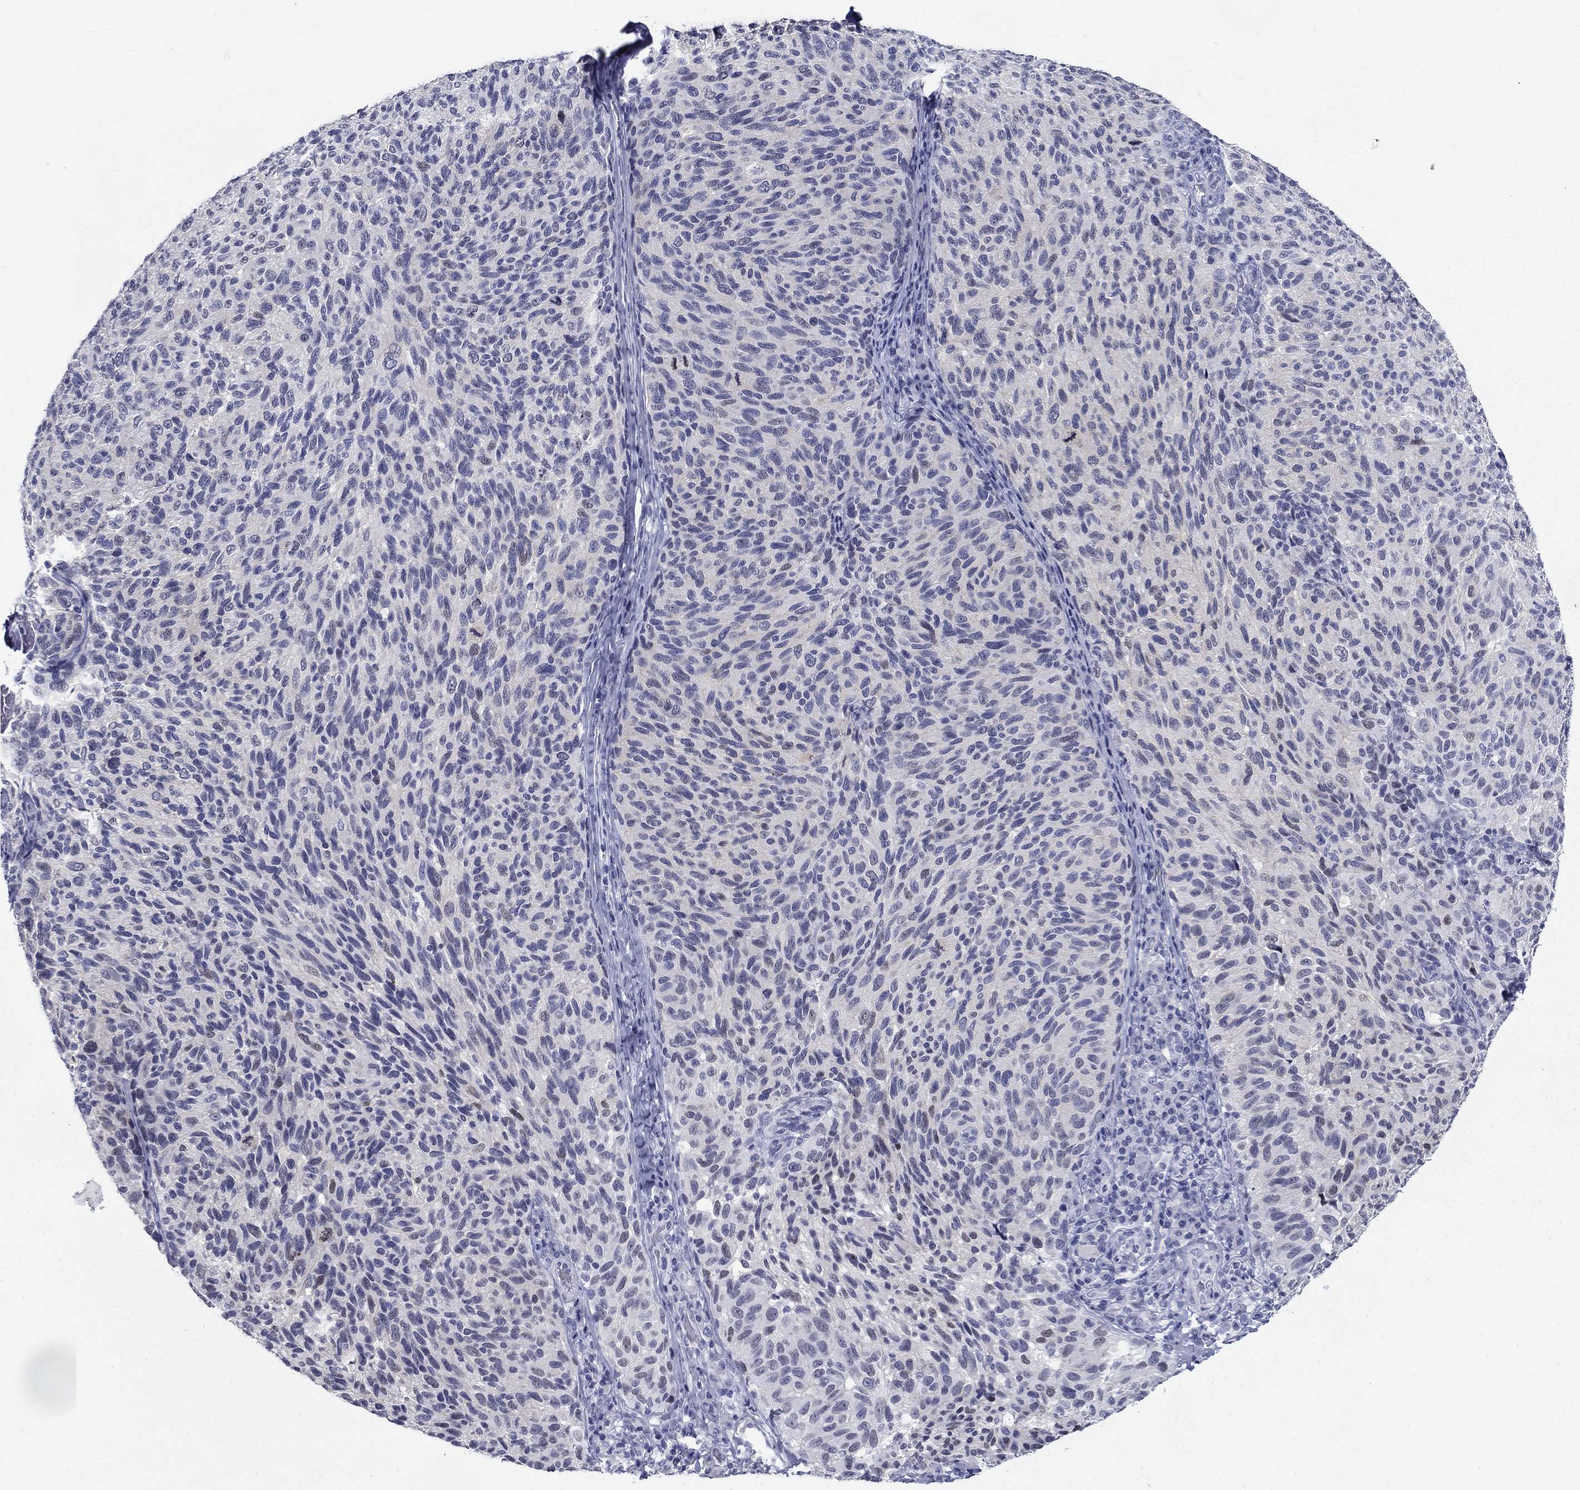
{"staining": {"intensity": "negative", "quantity": "none", "location": "none"}, "tissue": "melanoma", "cell_type": "Tumor cells", "image_type": "cancer", "snomed": [{"axis": "morphology", "description": "Malignant melanoma, NOS"}, {"axis": "topography", "description": "Skin"}], "caption": "This micrograph is of malignant melanoma stained with immunohistochemistry to label a protein in brown with the nuclei are counter-stained blue. There is no staining in tumor cells.", "gene": "C4orf19", "patient": {"sex": "female", "age": 73}}